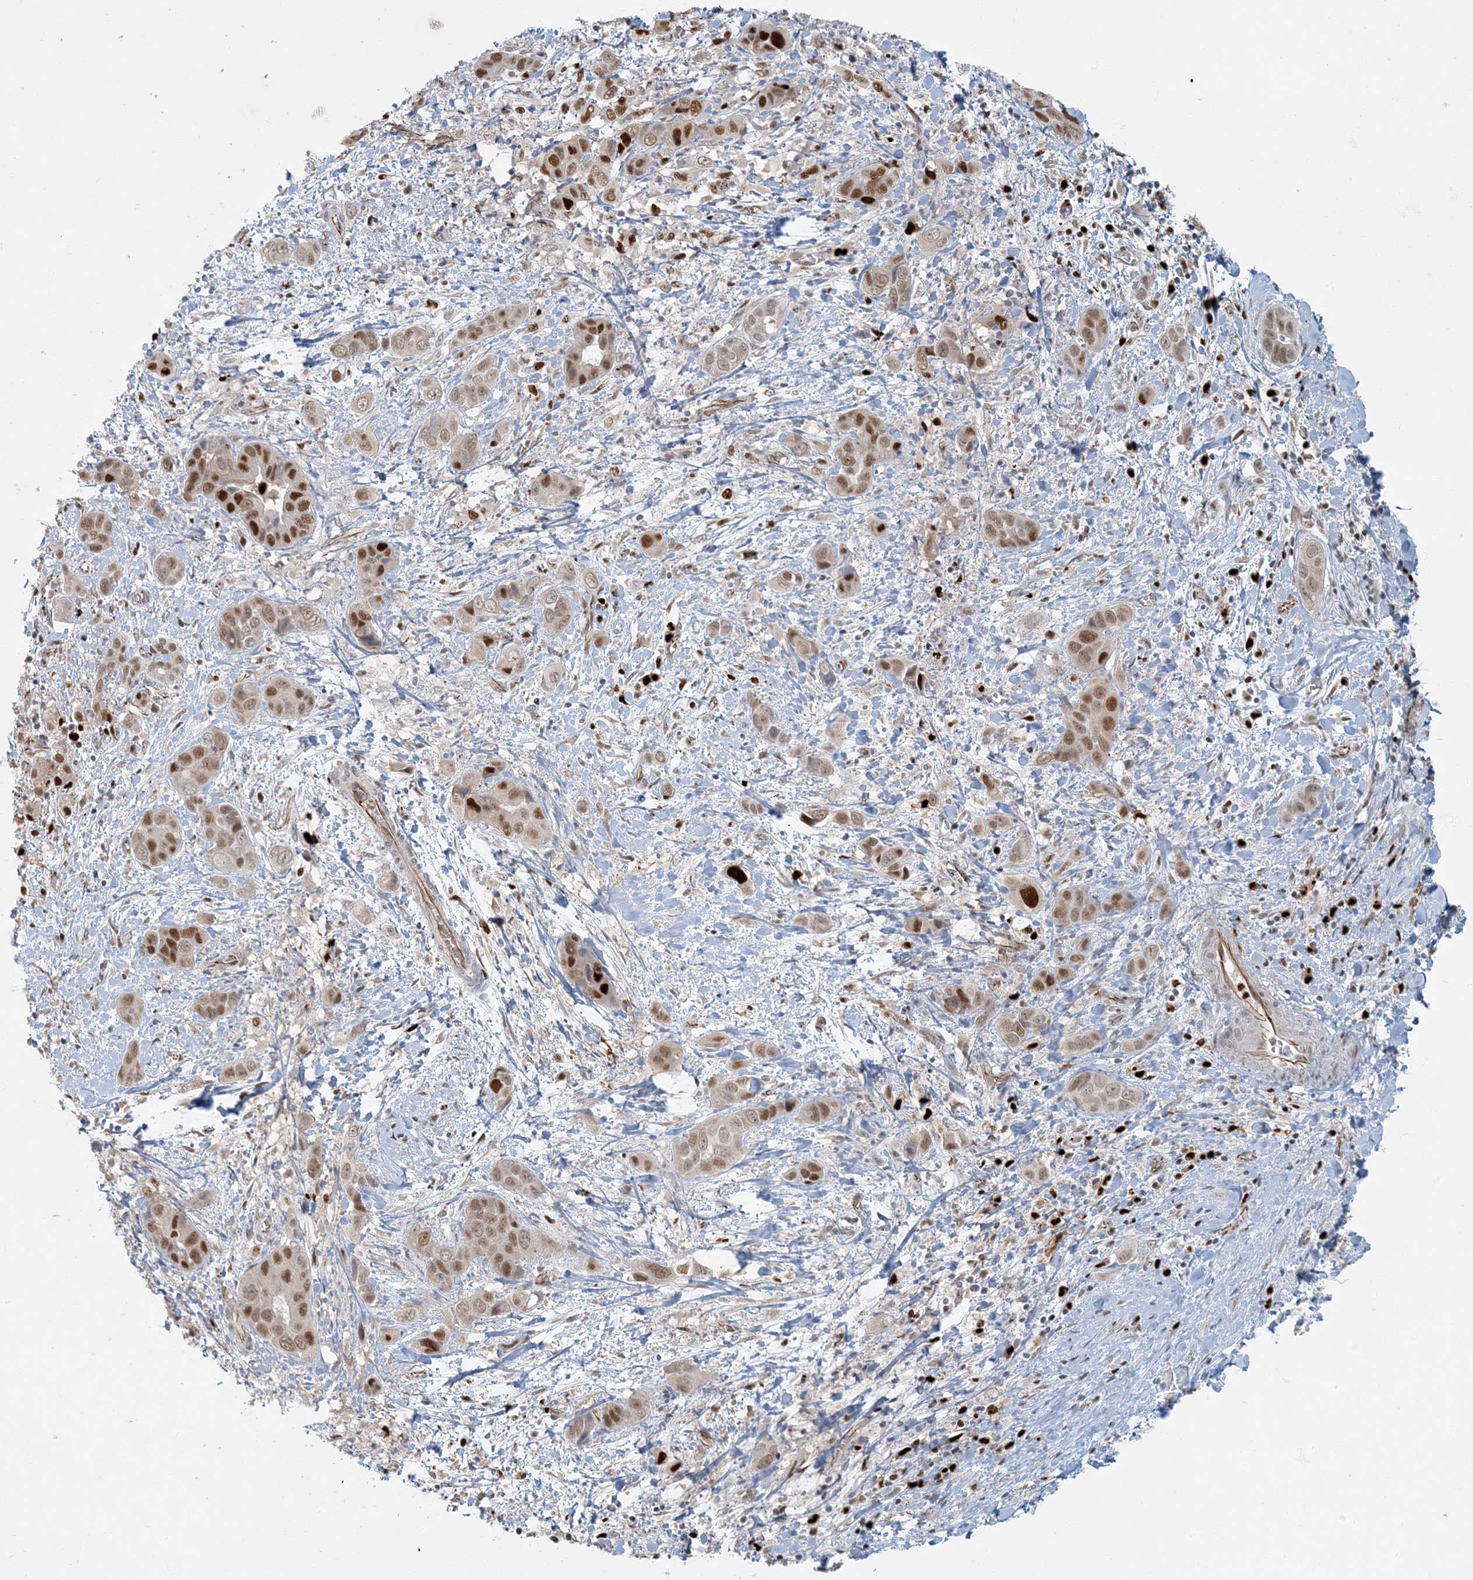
{"staining": {"intensity": "moderate", "quantity": "25%-75%", "location": "nuclear"}, "tissue": "liver cancer", "cell_type": "Tumor cells", "image_type": "cancer", "snomed": [{"axis": "morphology", "description": "Cholangiocarcinoma"}, {"axis": "topography", "description": "Liver"}], "caption": "The photomicrograph reveals staining of liver cancer, revealing moderate nuclear protein positivity (brown color) within tumor cells.", "gene": "AK9", "patient": {"sex": "female", "age": 52}}